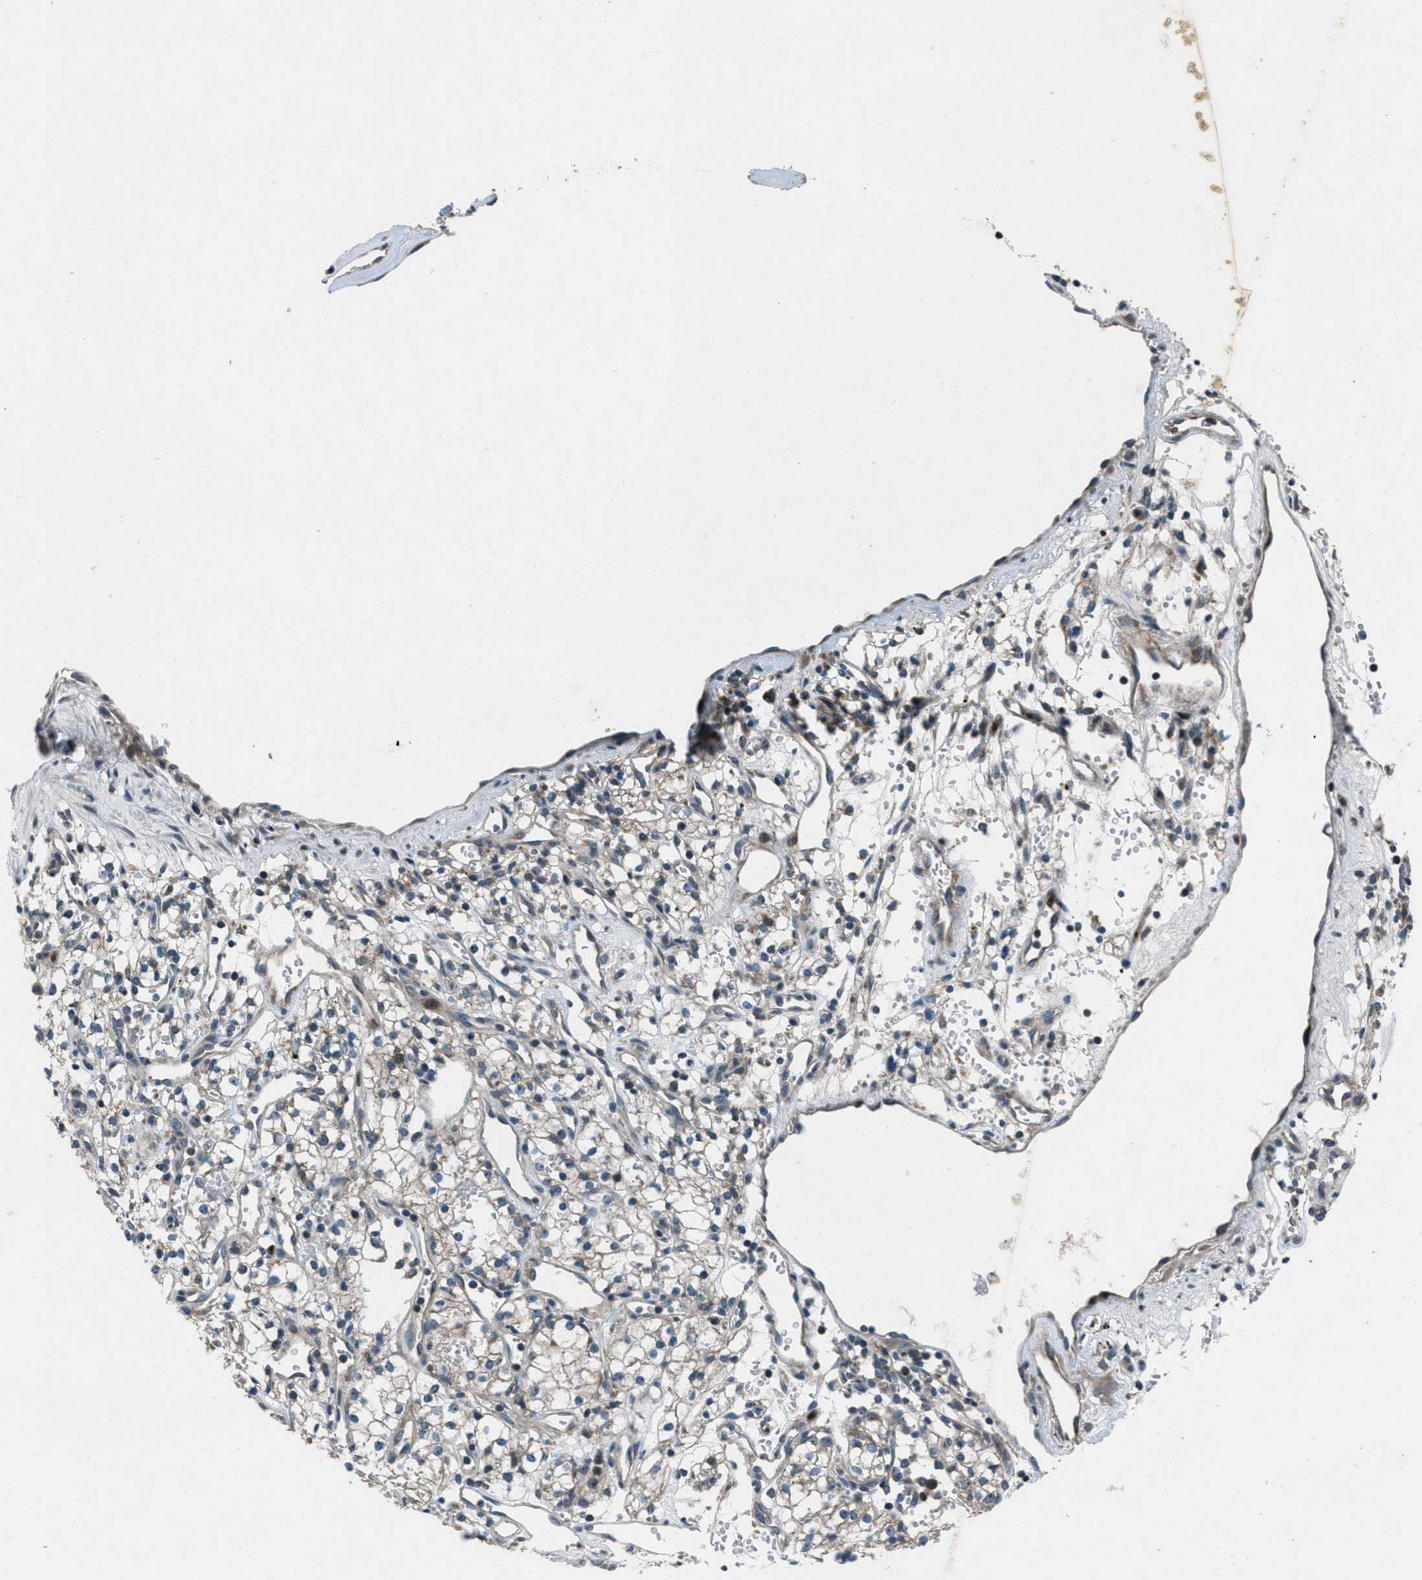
{"staining": {"intensity": "weak", "quantity": ">75%", "location": "cytoplasmic/membranous"}, "tissue": "renal cancer", "cell_type": "Tumor cells", "image_type": "cancer", "snomed": [{"axis": "morphology", "description": "Adenocarcinoma, NOS"}, {"axis": "topography", "description": "Kidney"}], "caption": "High-power microscopy captured an immunohistochemistry micrograph of renal cancer (adenocarcinoma), revealing weak cytoplasmic/membranous expression in approximately >75% of tumor cells. Nuclei are stained in blue.", "gene": "CLEC2D", "patient": {"sex": "male", "age": 59}}